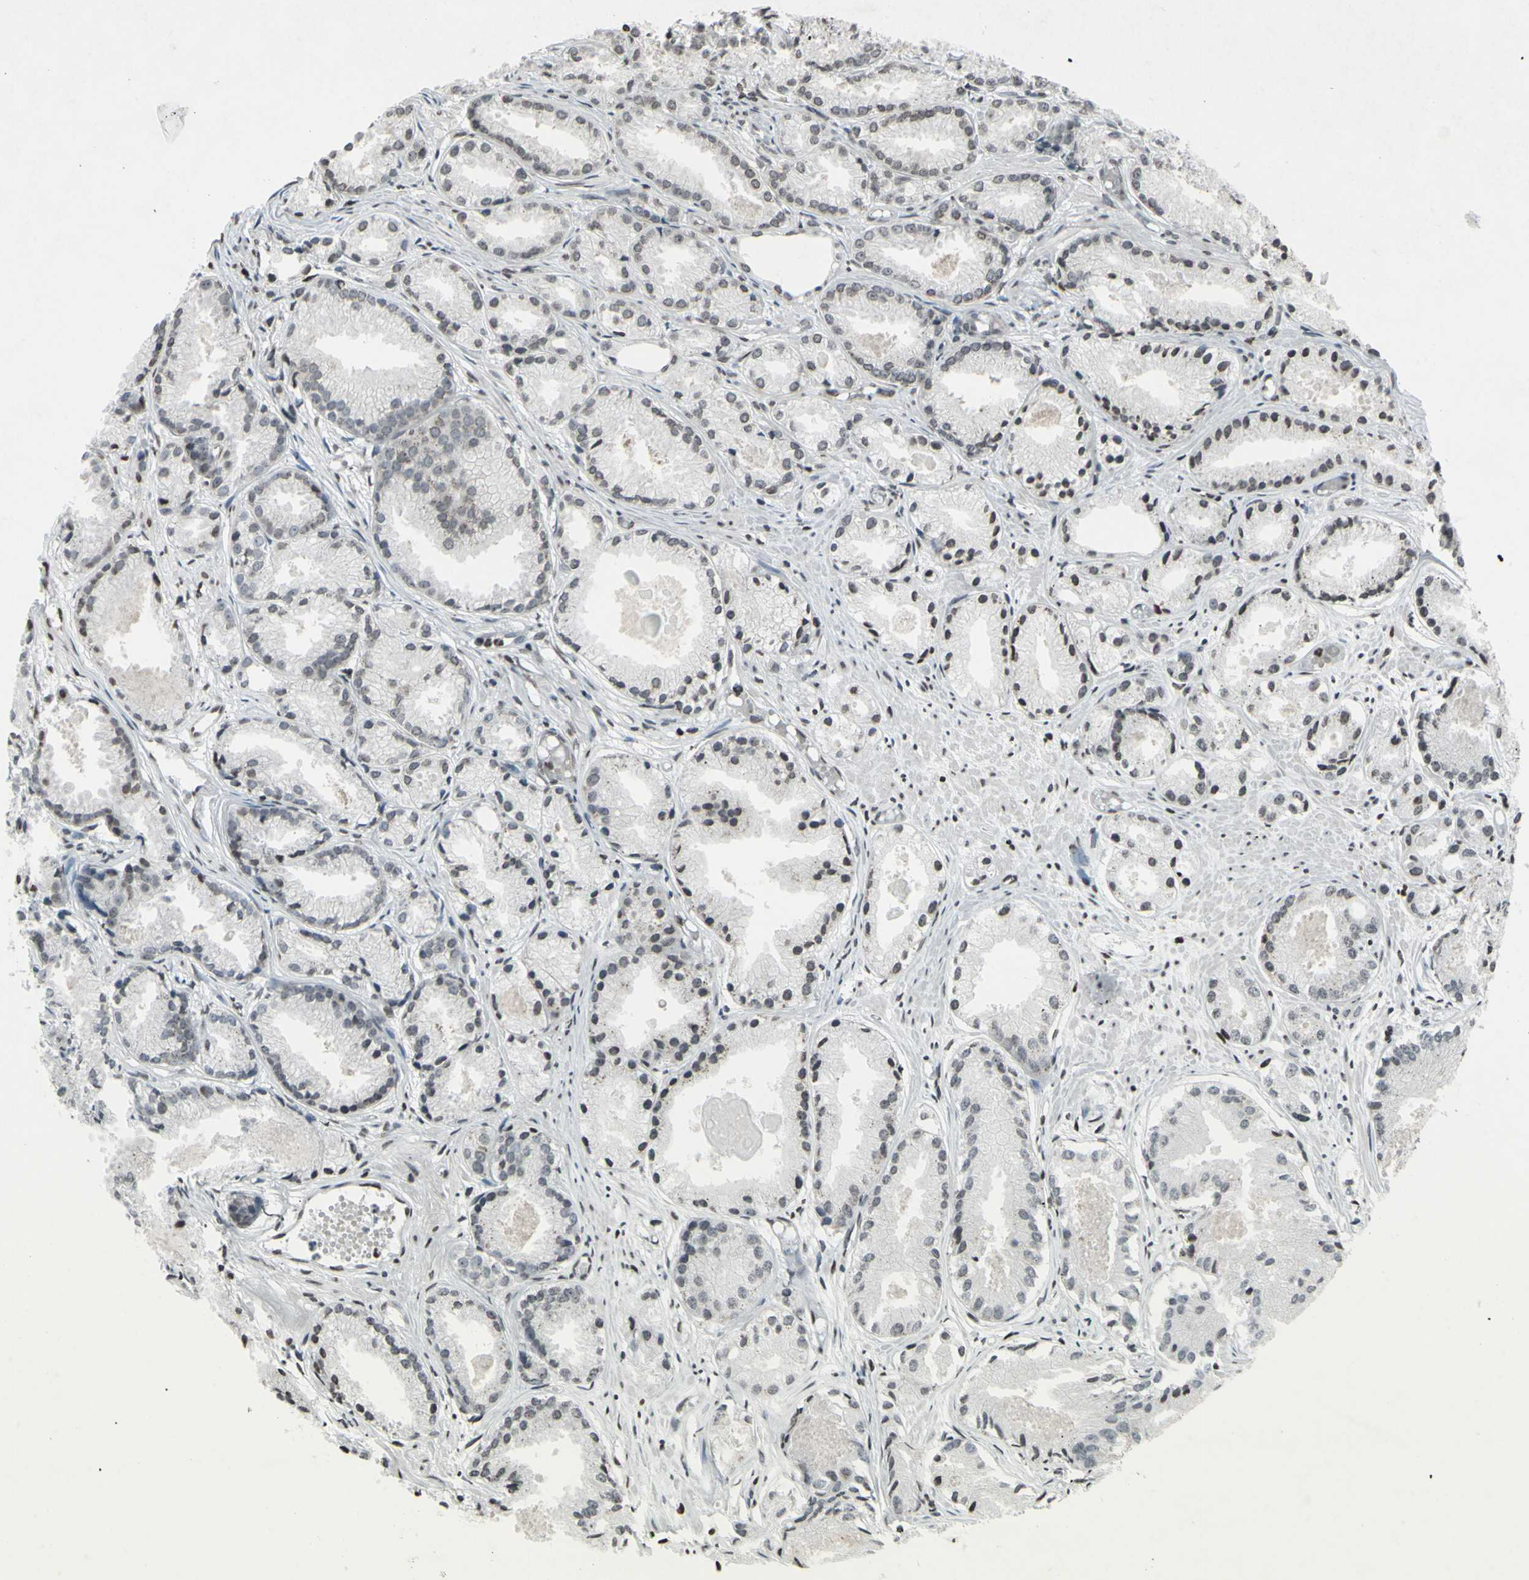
{"staining": {"intensity": "weak", "quantity": "<25%", "location": "nuclear"}, "tissue": "prostate cancer", "cell_type": "Tumor cells", "image_type": "cancer", "snomed": [{"axis": "morphology", "description": "Adenocarcinoma, Low grade"}, {"axis": "topography", "description": "Prostate"}], "caption": "DAB immunohistochemical staining of prostate adenocarcinoma (low-grade) reveals no significant positivity in tumor cells.", "gene": "CD79B", "patient": {"sex": "male", "age": 72}}